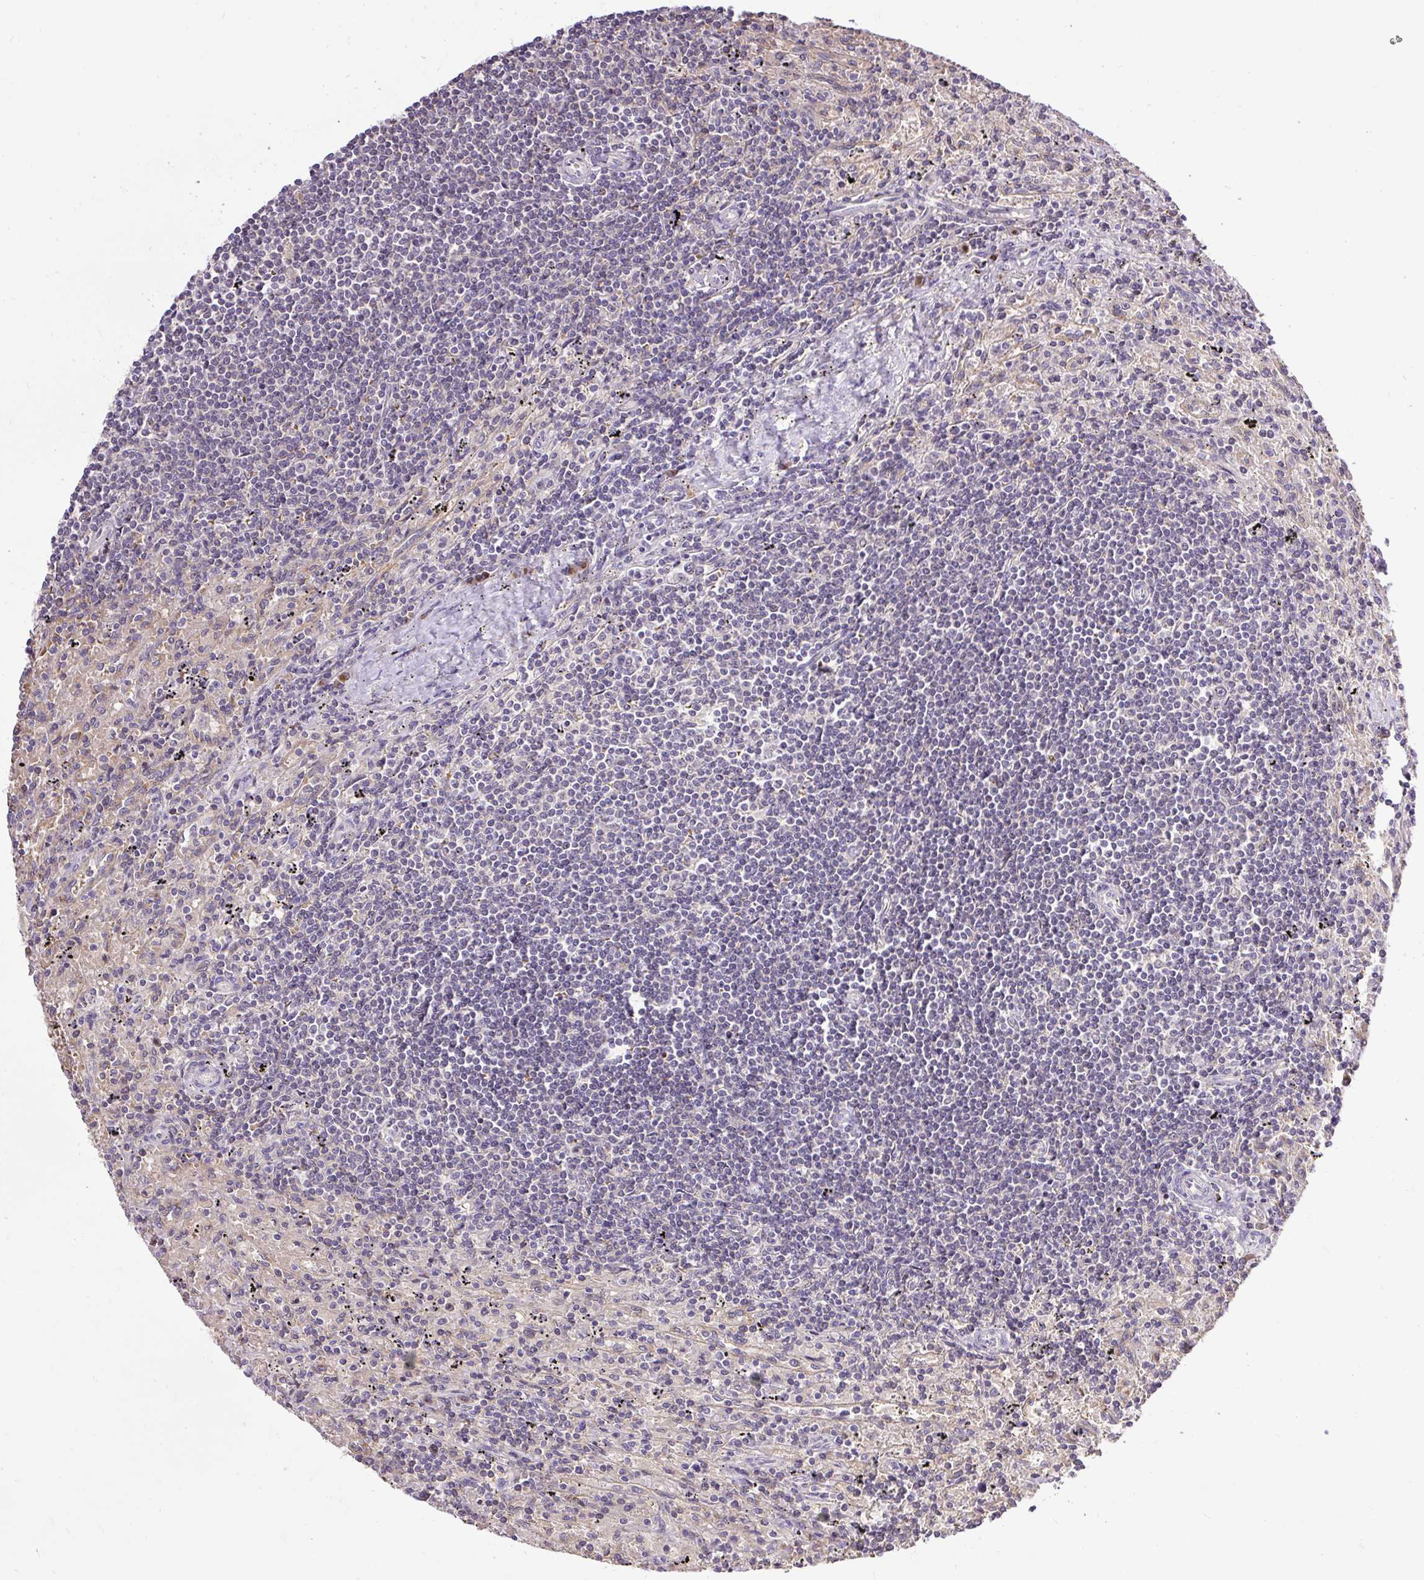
{"staining": {"intensity": "negative", "quantity": "none", "location": "none"}, "tissue": "lymphoma", "cell_type": "Tumor cells", "image_type": "cancer", "snomed": [{"axis": "morphology", "description": "Malignant lymphoma, non-Hodgkin's type, Low grade"}, {"axis": "topography", "description": "Spleen"}], "caption": "Photomicrograph shows no protein positivity in tumor cells of lymphoma tissue.", "gene": "SMC4", "patient": {"sex": "male", "age": 76}}